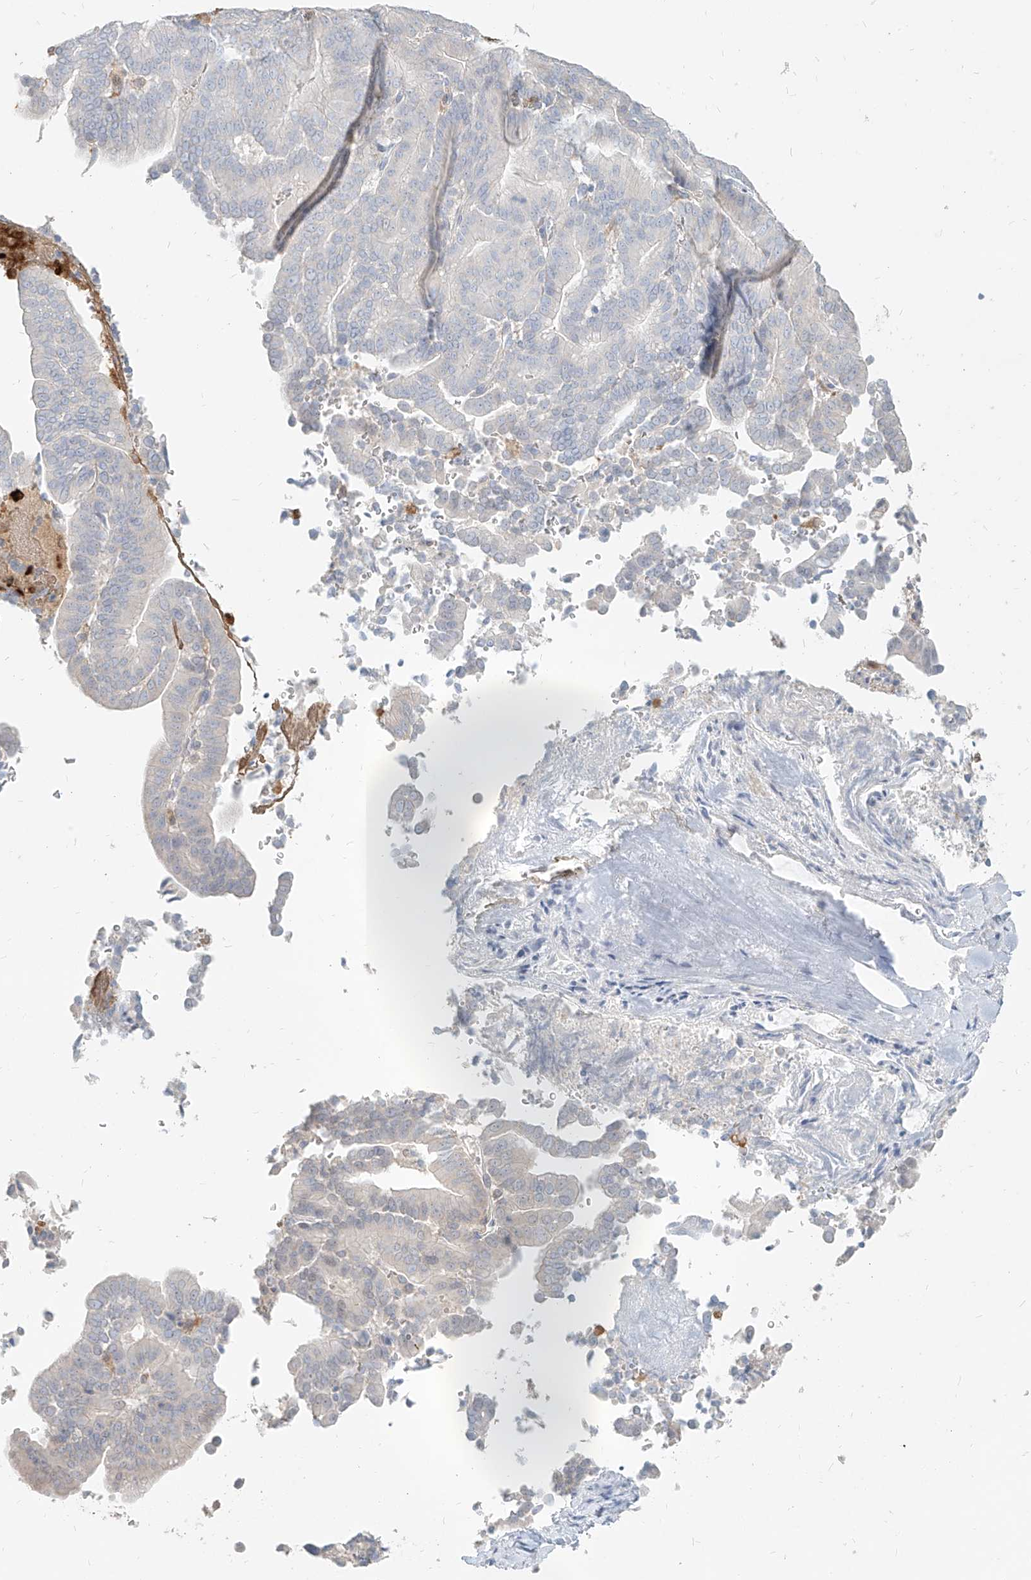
{"staining": {"intensity": "negative", "quantity": "none", "location": "none"}, "tissue": "liver cancer", "cell_type": "Tumor cells", "image_type": "cancer", "snomed": [{"axis": "morphology", "description": "Cholangiocarcinoma"}, {"axis": "topography", "description": "Liver"}], "caption": "Liver cancer was stained to show a protein in brown. There is no significant expression in tumor cells.", "gene": "PGD", "patient": {"sex": "female", "age": 75}}